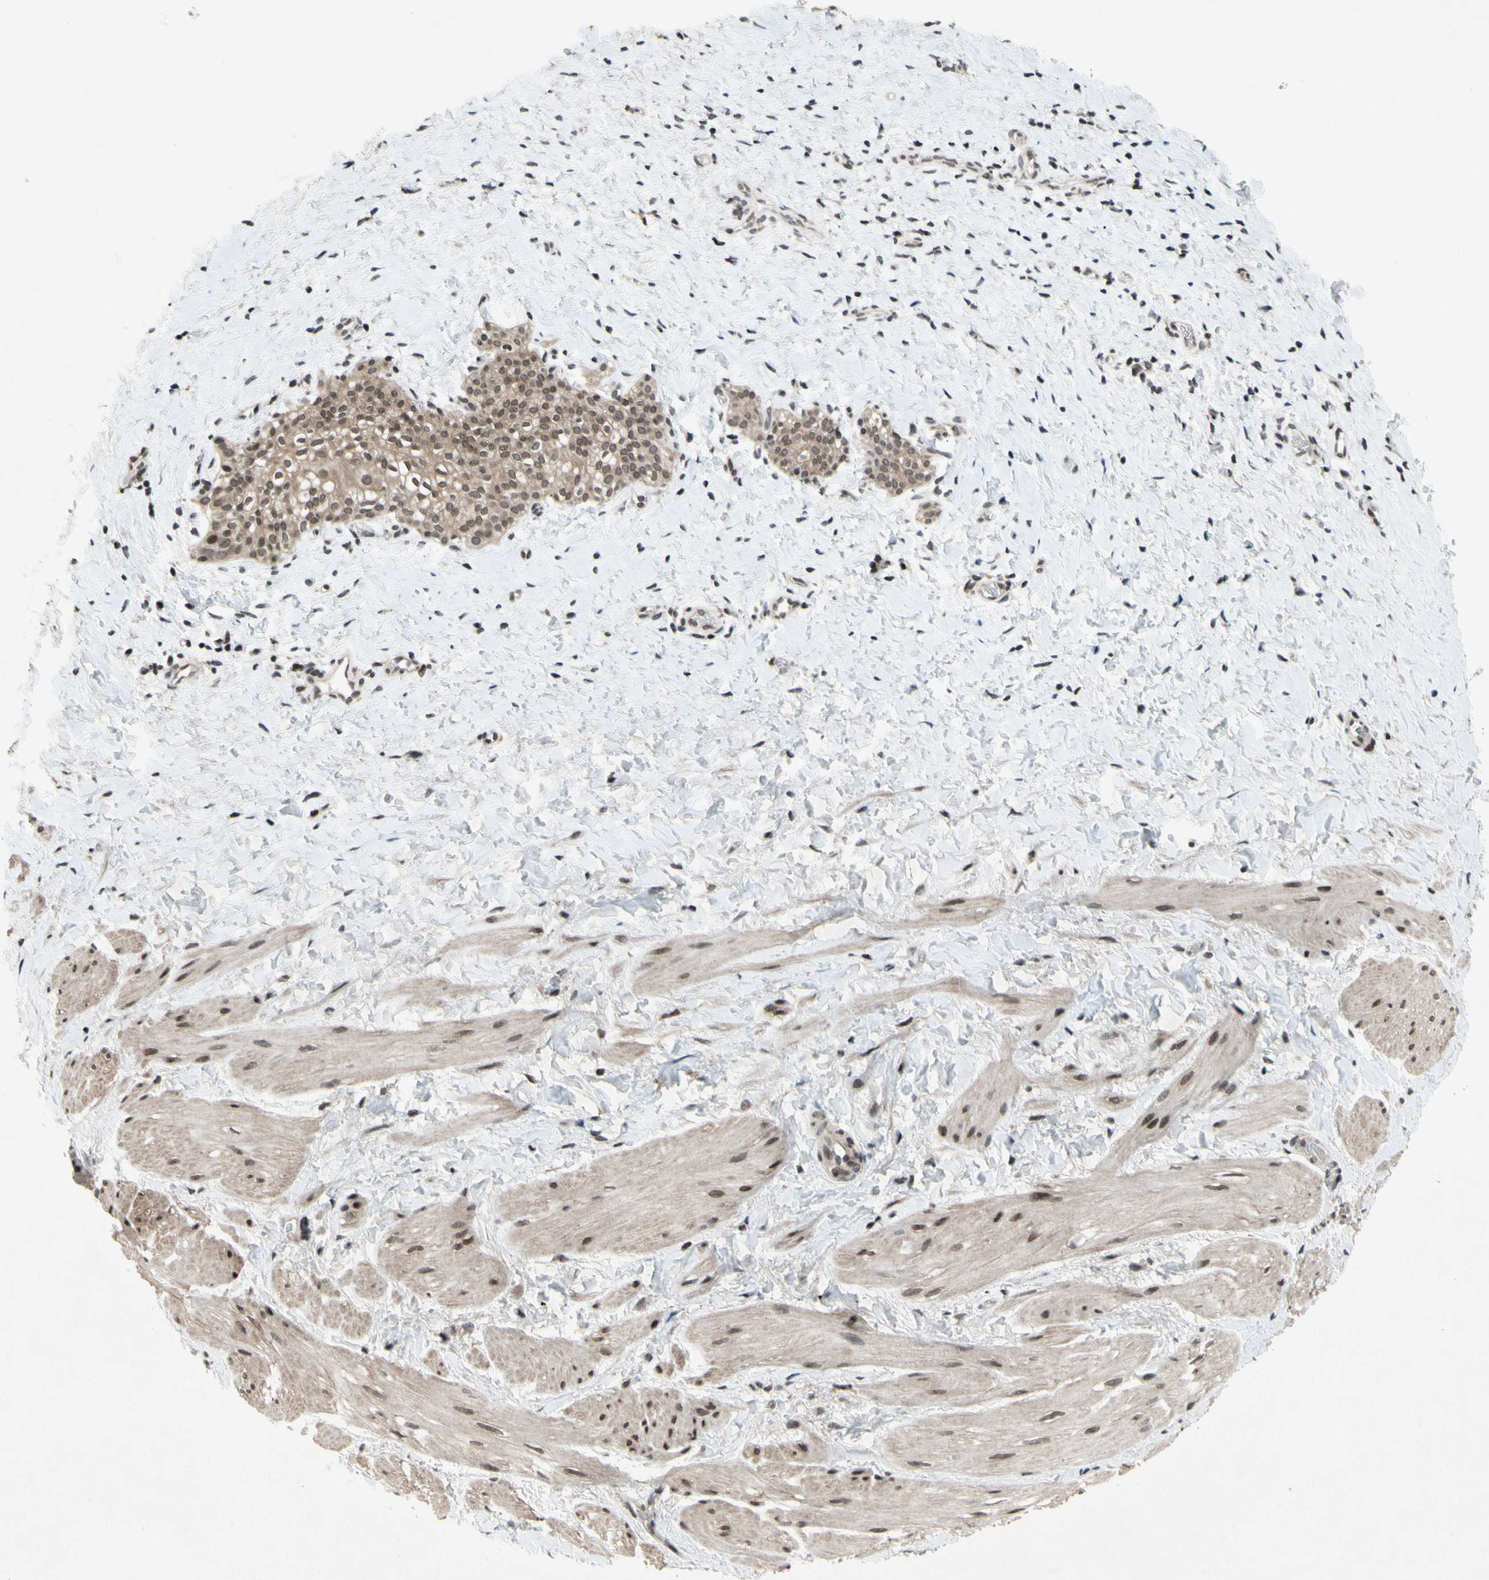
{"staining": {"intensity": "weak", "quantity": "25%-75%", "location": "cytoplasmic/membranous"}, "tissue": "smooth muscle", "cell_type": "Smooth muscle cells", "image_type": "normal", "snomed": [{"axis": "morphology", "description": "Normal tissue, NOS"}, {"axis": "topography", "description": "Smooth muscle"}], "caption": "Smooth muscle cells demonstrate low levels of weak cytoplasmic/membranous positivity in about 25%-75% of cells in benign smooth muscle. The staining was performed using DAB, with brown indicating positive protein expression. Nuclei are stained blue with hematoxylin.", "gene": "XPO1", "patient": {"sex": "male", "age": 16}}